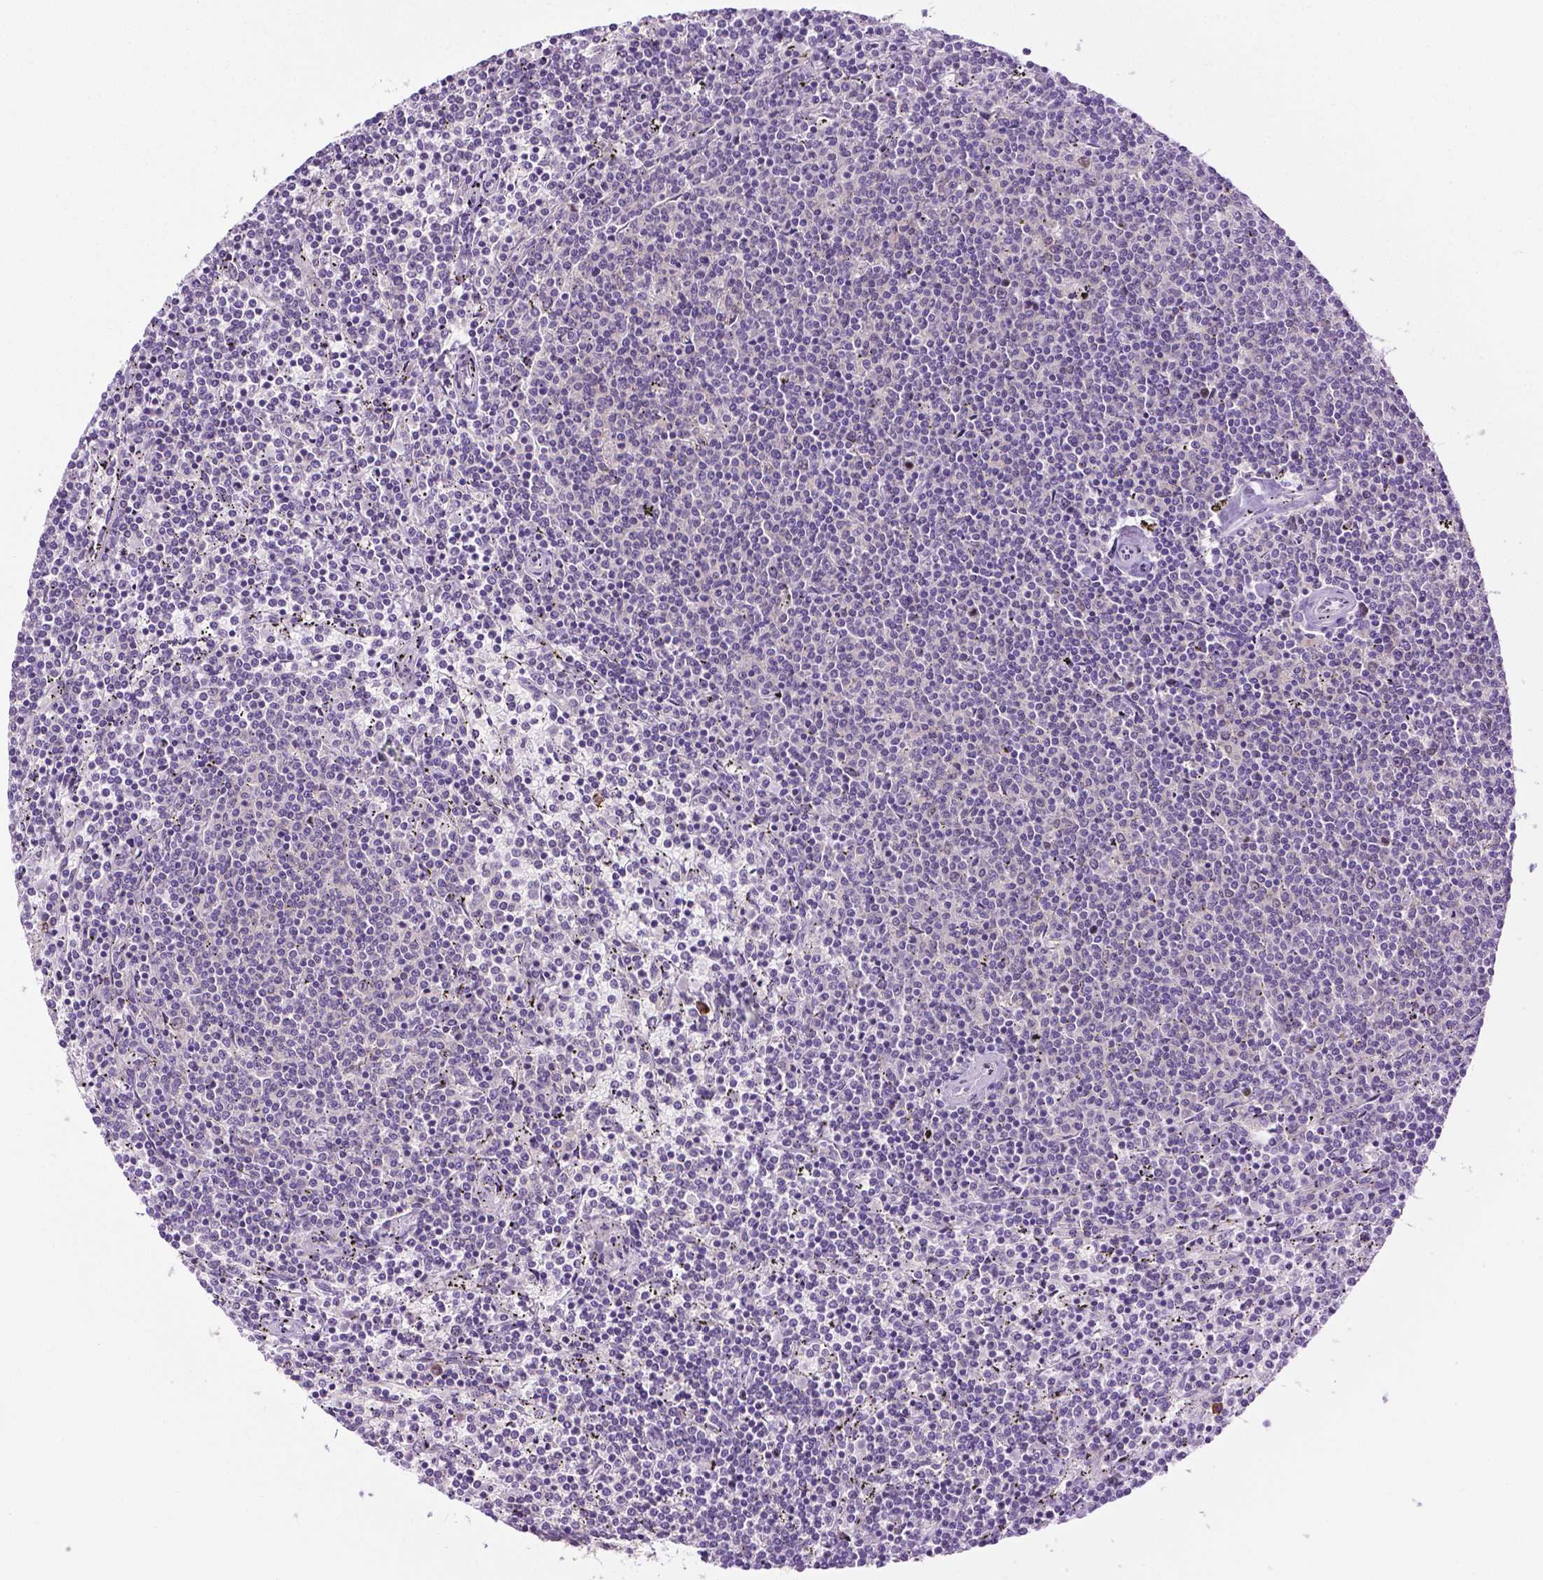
{"staining": {"intensity": "negative", "quantity": "none", "location": "none"}, "tissue": "lymphoma", "cell_type": "Tumor cells", "image_type": "cancer", "snomed": [{"axis": "morphology", "description": "Malignant lymphoma, non-Hodgkin's type, Low grade"}, {"axis": "topography", "description": "Spleen"}], "caption": "DAB (3,3'-diaminobenzidine) immunohistochemical staining of lymphoma shows no significant expression in tumor cells.", "gene": "DENND4A", "patient": {"sex": "female", "age": 50}}